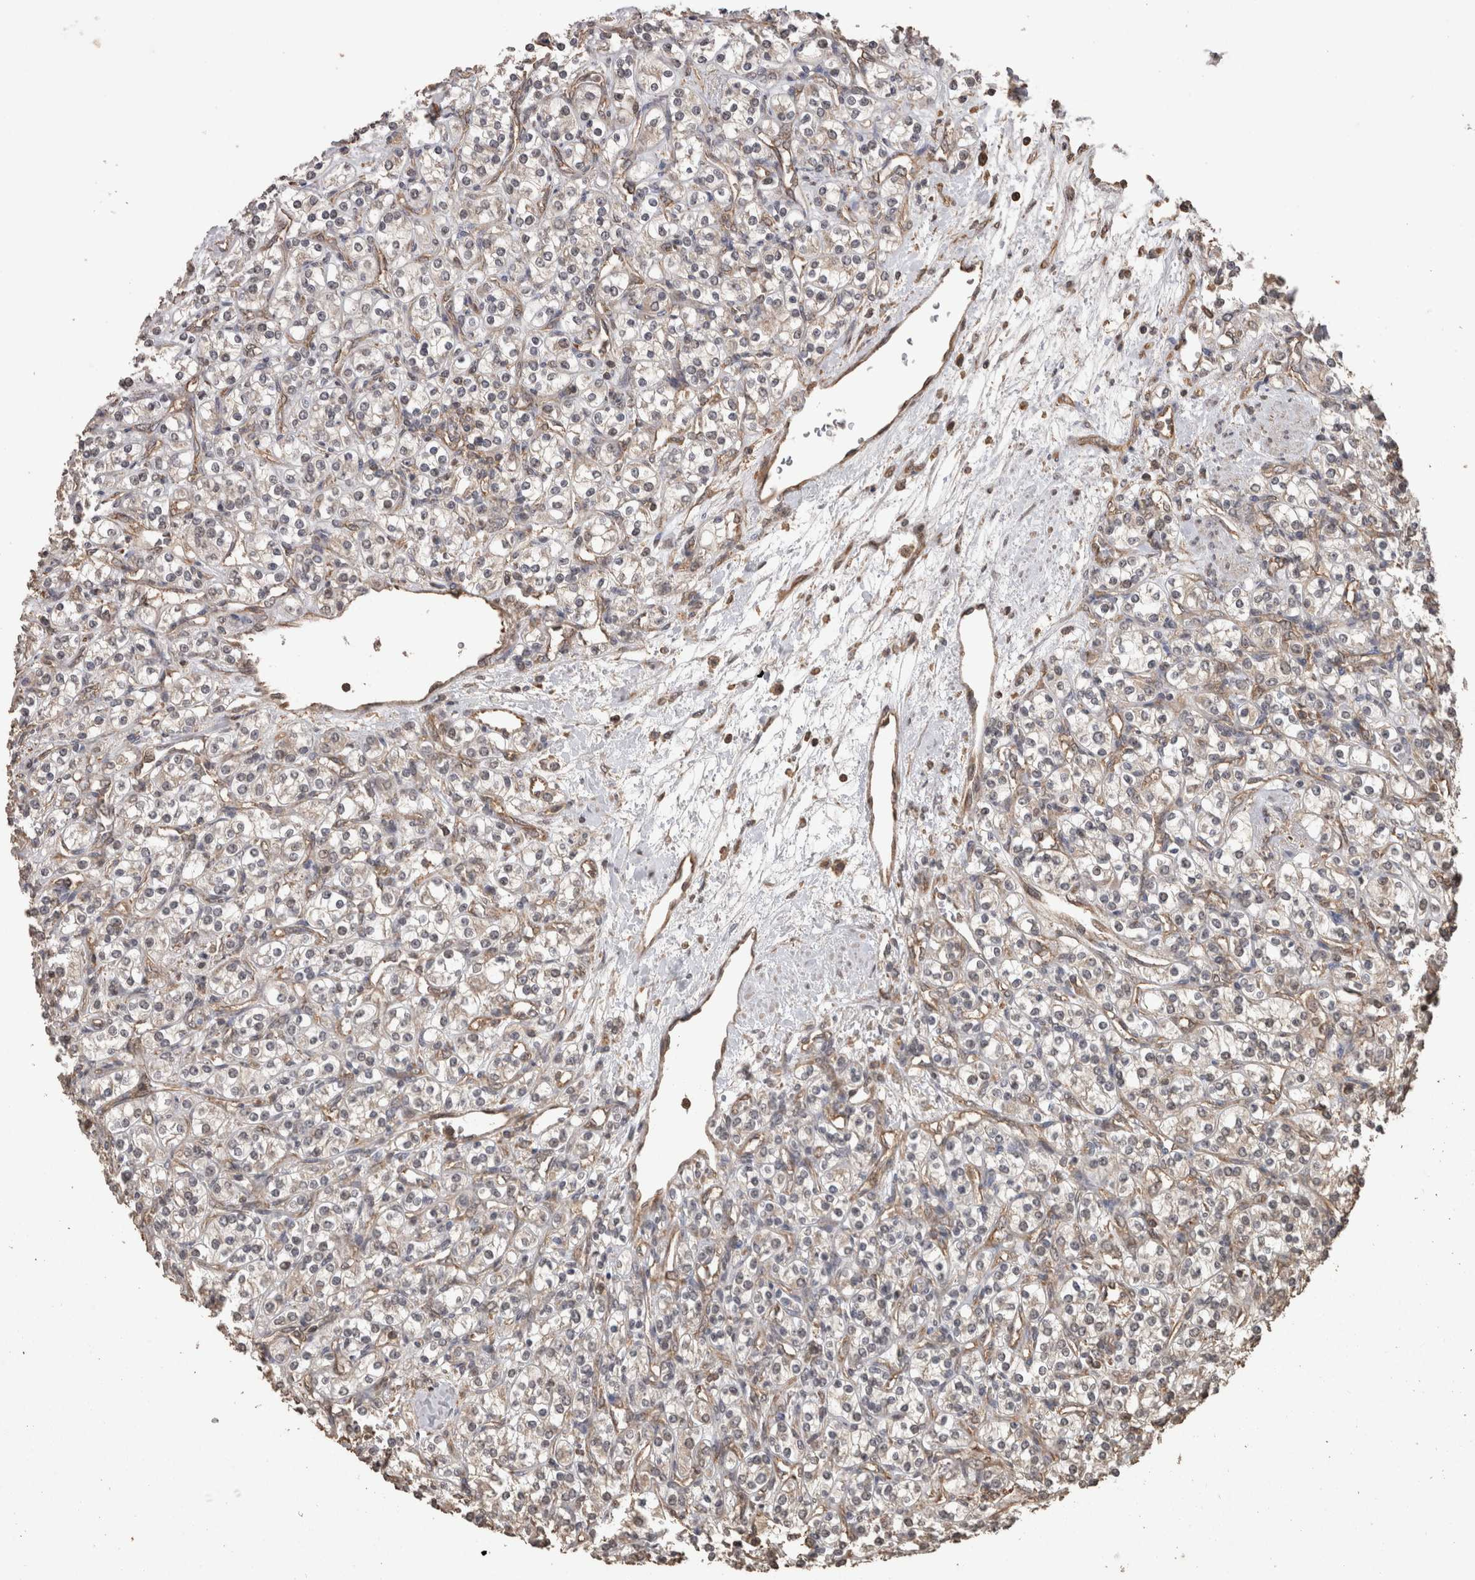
{"staining": {"intensity": "negative", "quantity": "none", "location": "none"}, "tissue": "renal cancer", "cell_type": "Tumor cells", "image_type": "cancer", "snomed": [{"axis": "morphology", "description": "Adenocarcinoma, NOS"}, {"axis": "topography", "description": "Kidney"}], "caption": "This photomicrograph is of renal cancer stained with immunohistochemistry to label a protein in brown with the nuclei are counter-stained blue. There is no expression in tumor cells.", "gene": "PINK1", "patient": {"sex": "male", "age": 77}}